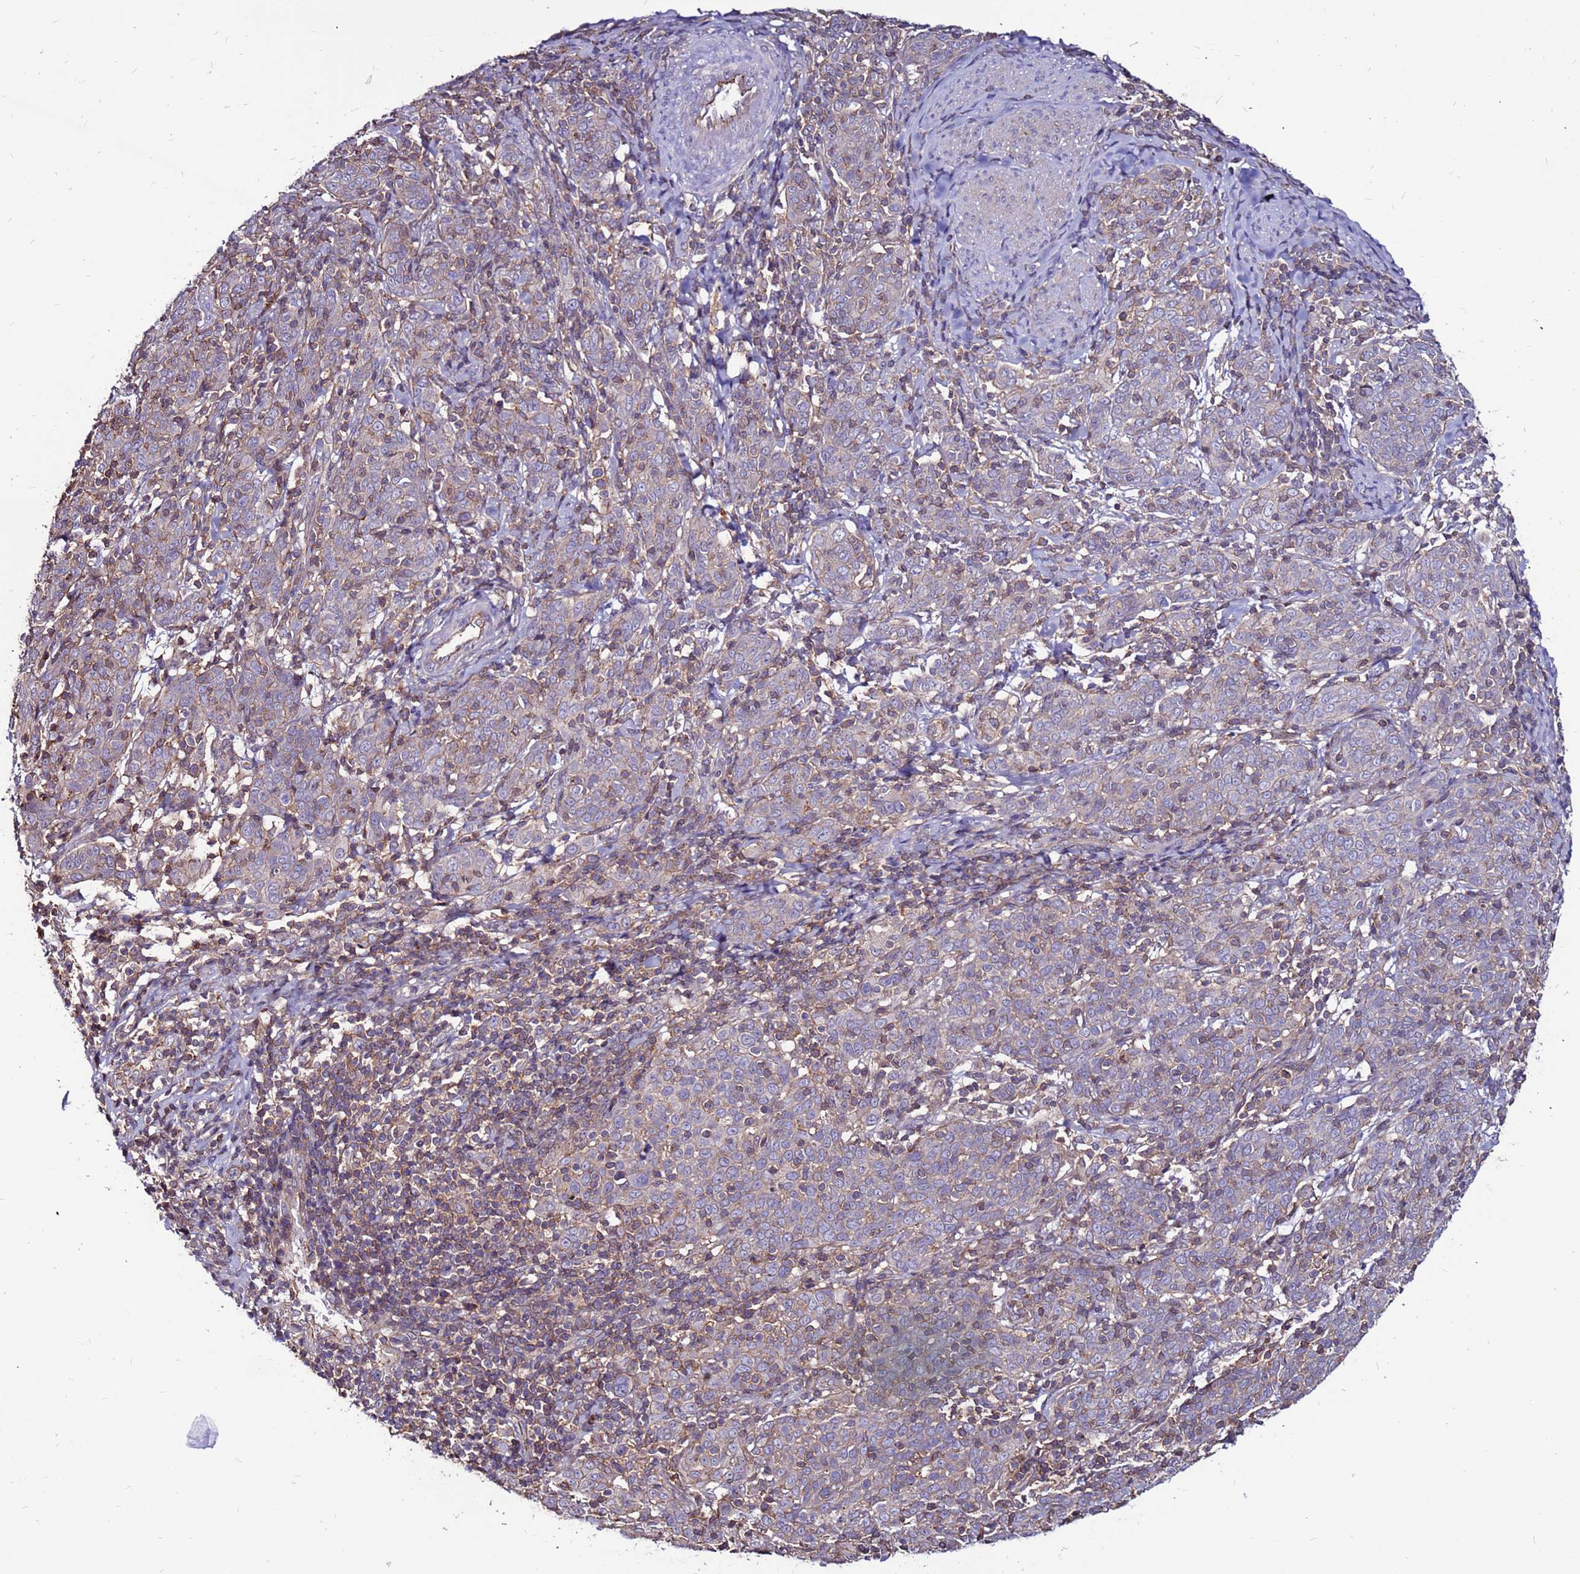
{"staining": {"intensity": "negative", "quantity": "none", "location": "none"}, "tissue": "cervical cancer", "cell_type": "Tumor cells", "image_type": "cancer", "snomed": [{"axis": "morphology", "description": "Squamous cell carcinoma, NOS"}, {"axis": "topography", "description": "Cervix"}], "caption": "This is a photomicrograph of immunohistochemistry staining of cervical cancer, which shows no staining in tumor cells.", "gene": "NRN1L", "patient": {"sex": "female", "age": 67}}